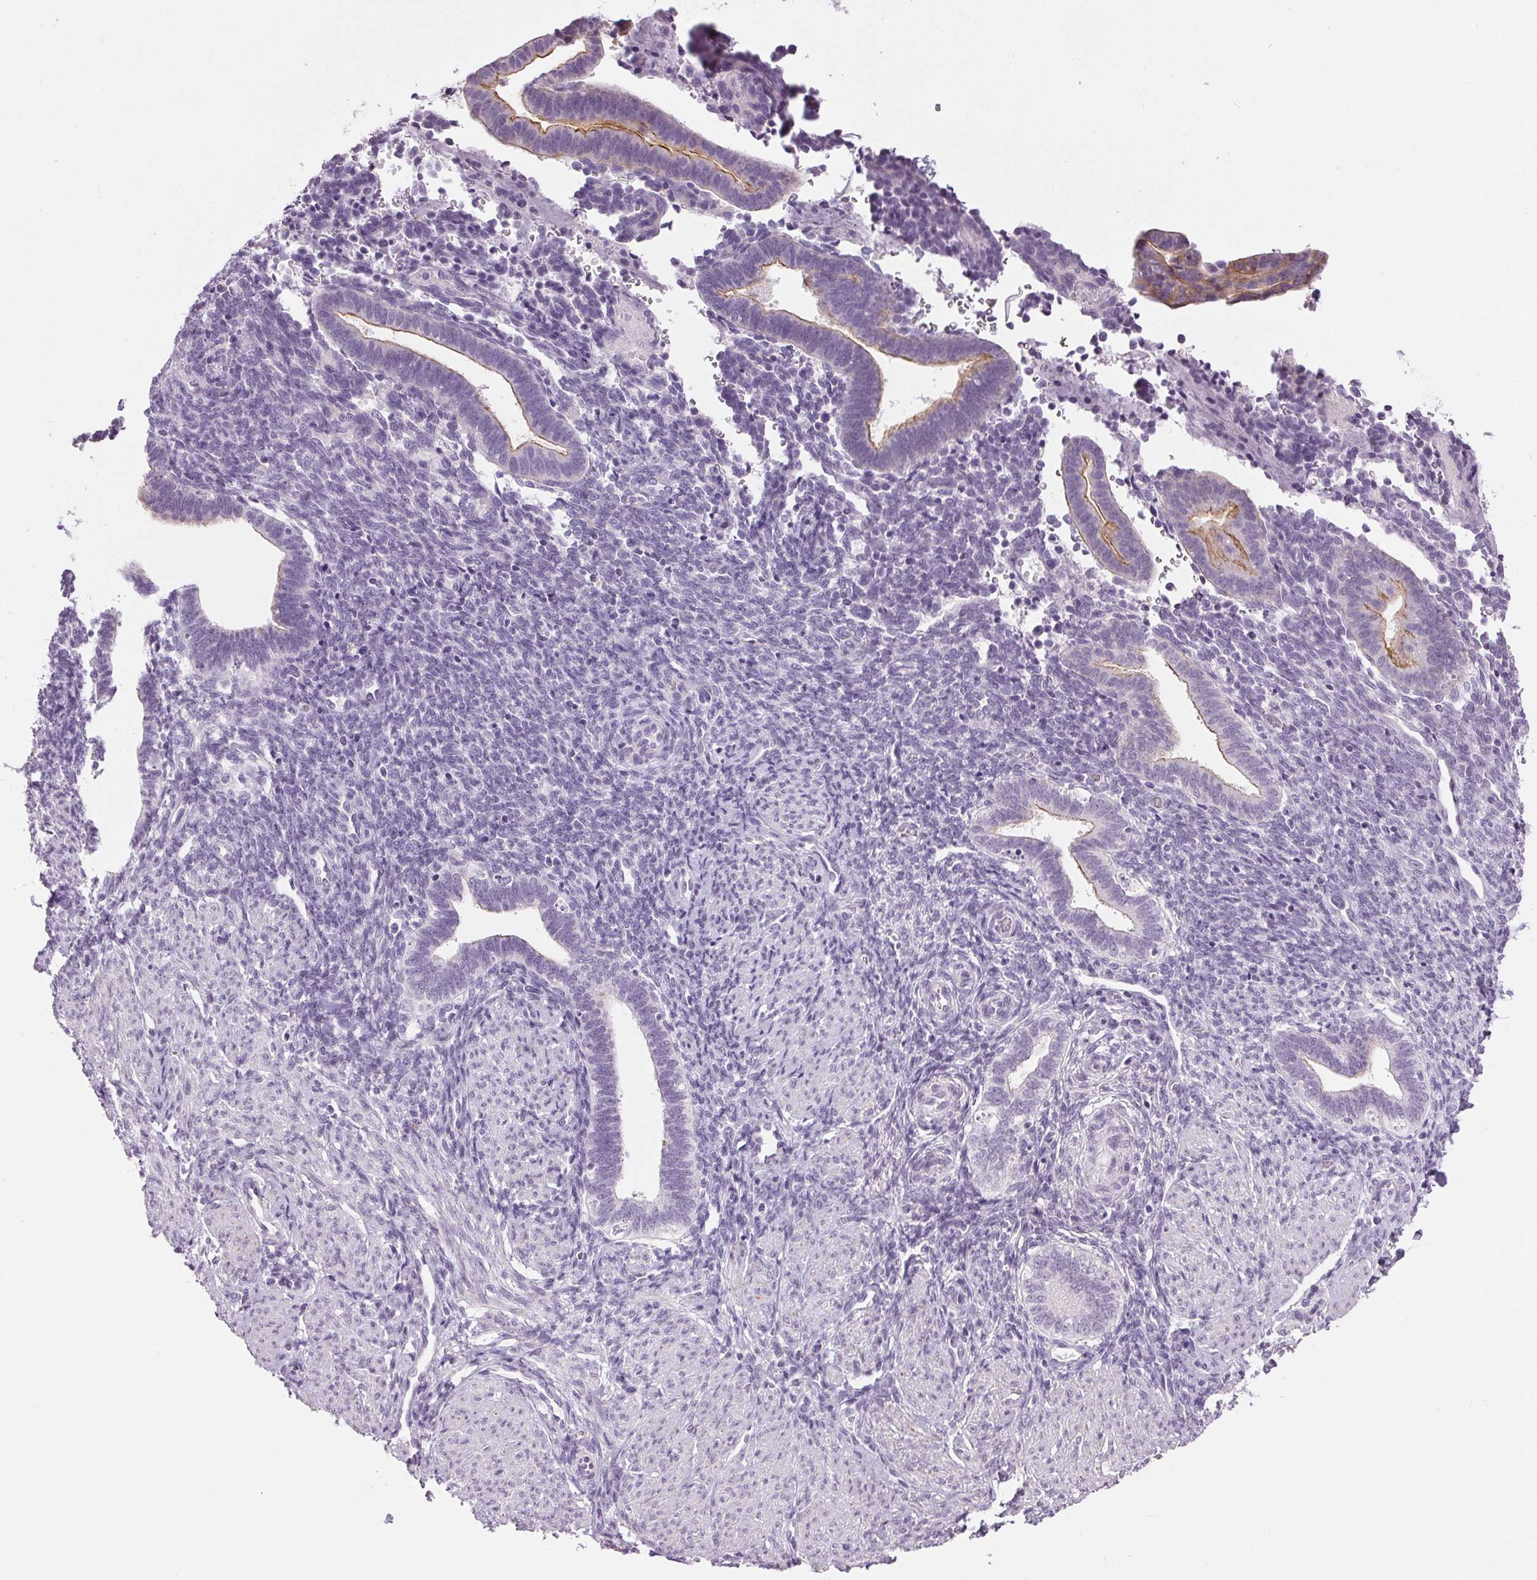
{"staining": {"intensity": "negative", "quantity": "none", "location": "none"}, "tissue": "endometrium", "cell_type": "Cells in endometrial stroma", "image_type": "normal", "snomed": [{"axis": "morphology", "description": "Normal tissue, NOS"}, {"axis": "topography", "description": "Endometrium"}], "caption": "The photomicrograph demonstrates no significant positivity in cells in endometrial stroma of endometrium. (IHC, brightfield microscopy, high magnification).", "gene": "MISP", "patient": {"sex": "female", "age": 34}}